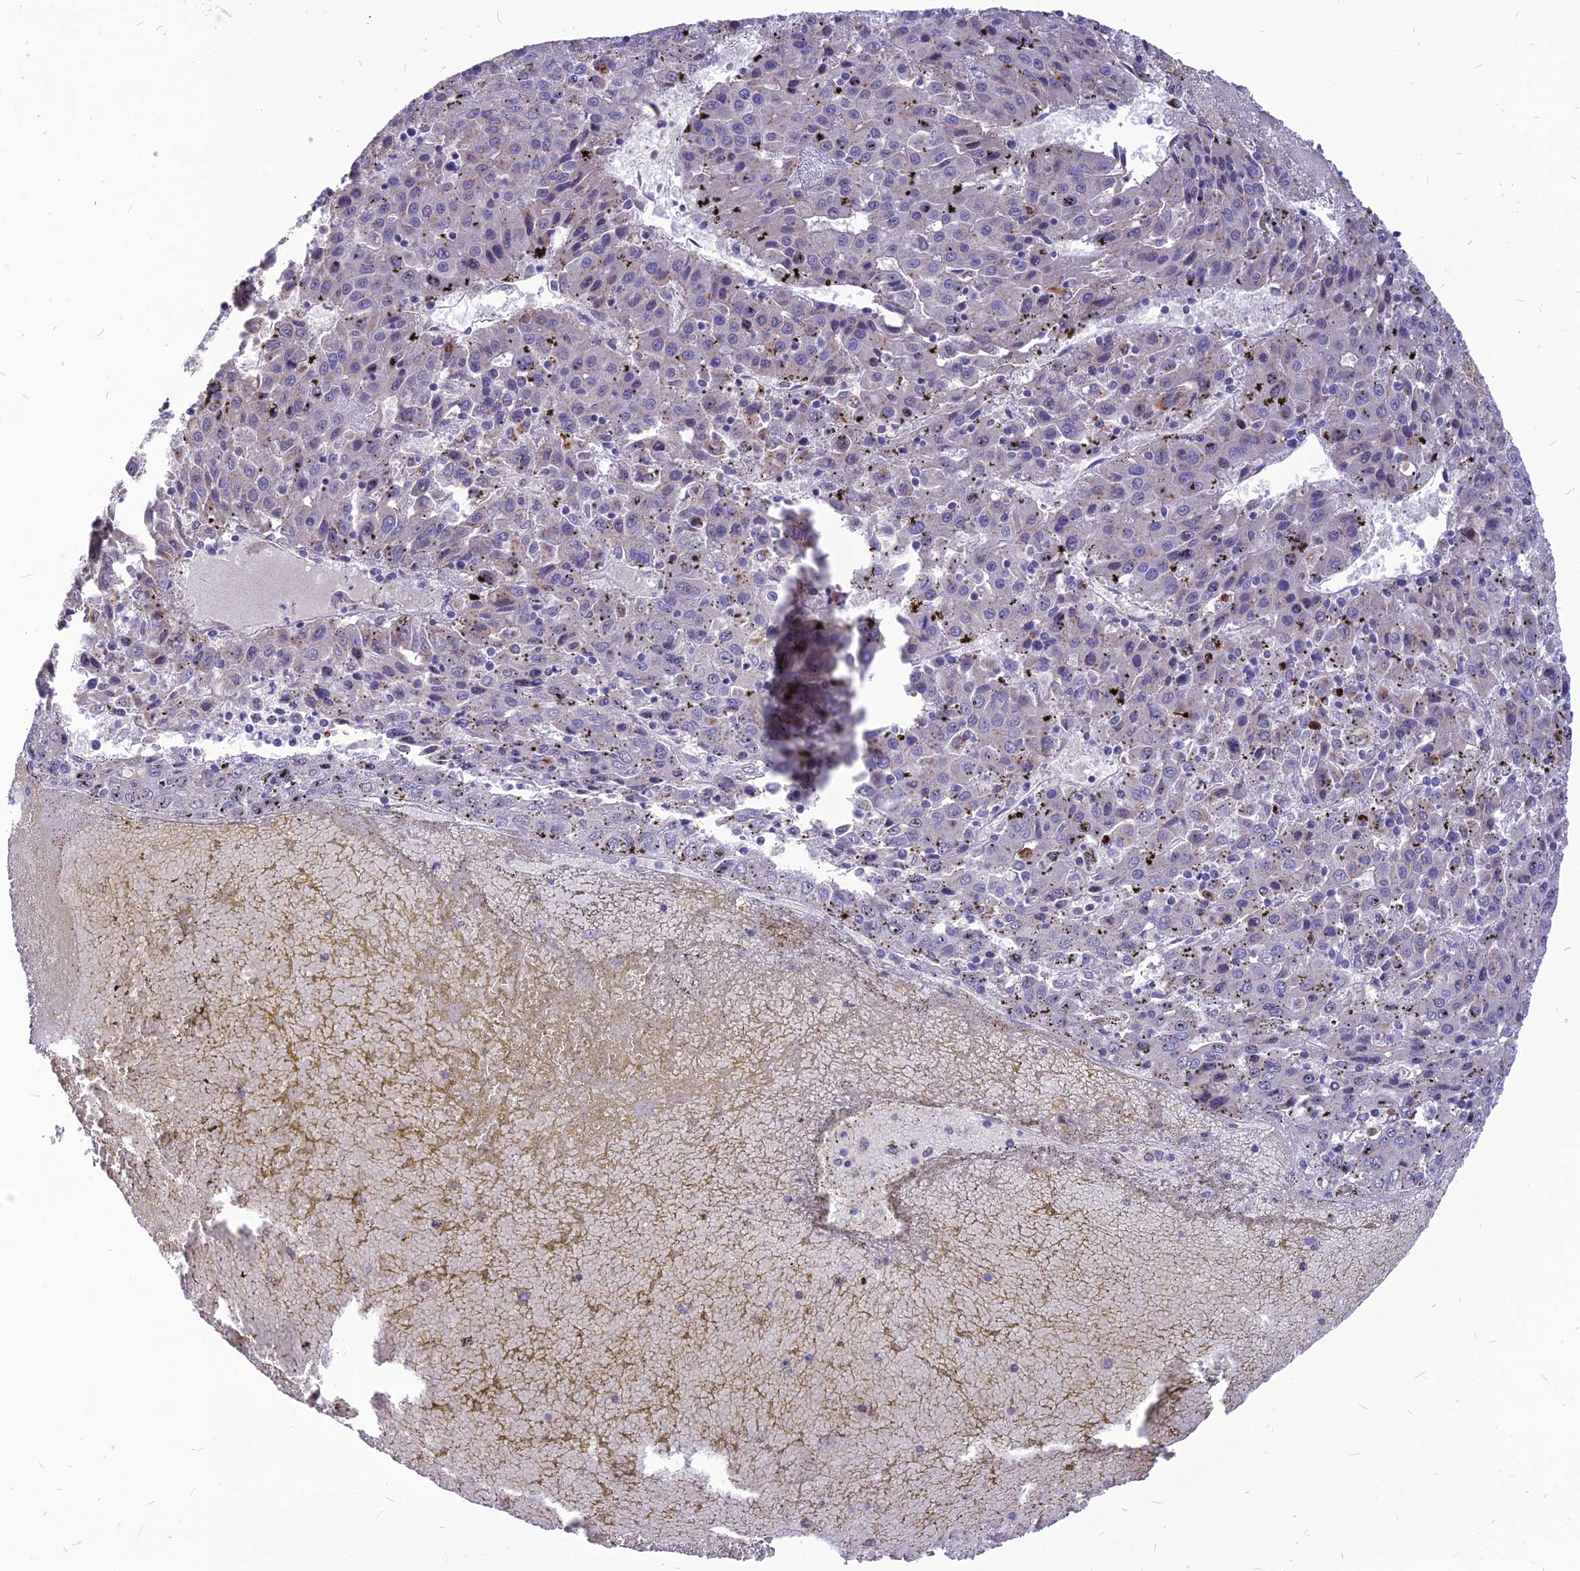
{"staining": {"intensity": "negative", "quantity": "none", "location": "none"}, "tissue": "liver cancer", "cell_type": "Tumor cells", "image_type": "cancer", "snomed": [{"axis": "morphology", "description": "Carcinoma, Hepatocellular, NOS"}, {"axis": "topography", "description": "Liver"}], "caption": "Image shows no significant protein expression in tumor cells of liver hepatocellular carcinoma.", "gene": "PCED1B", "patient": {"sex": "female", "age": 53}}